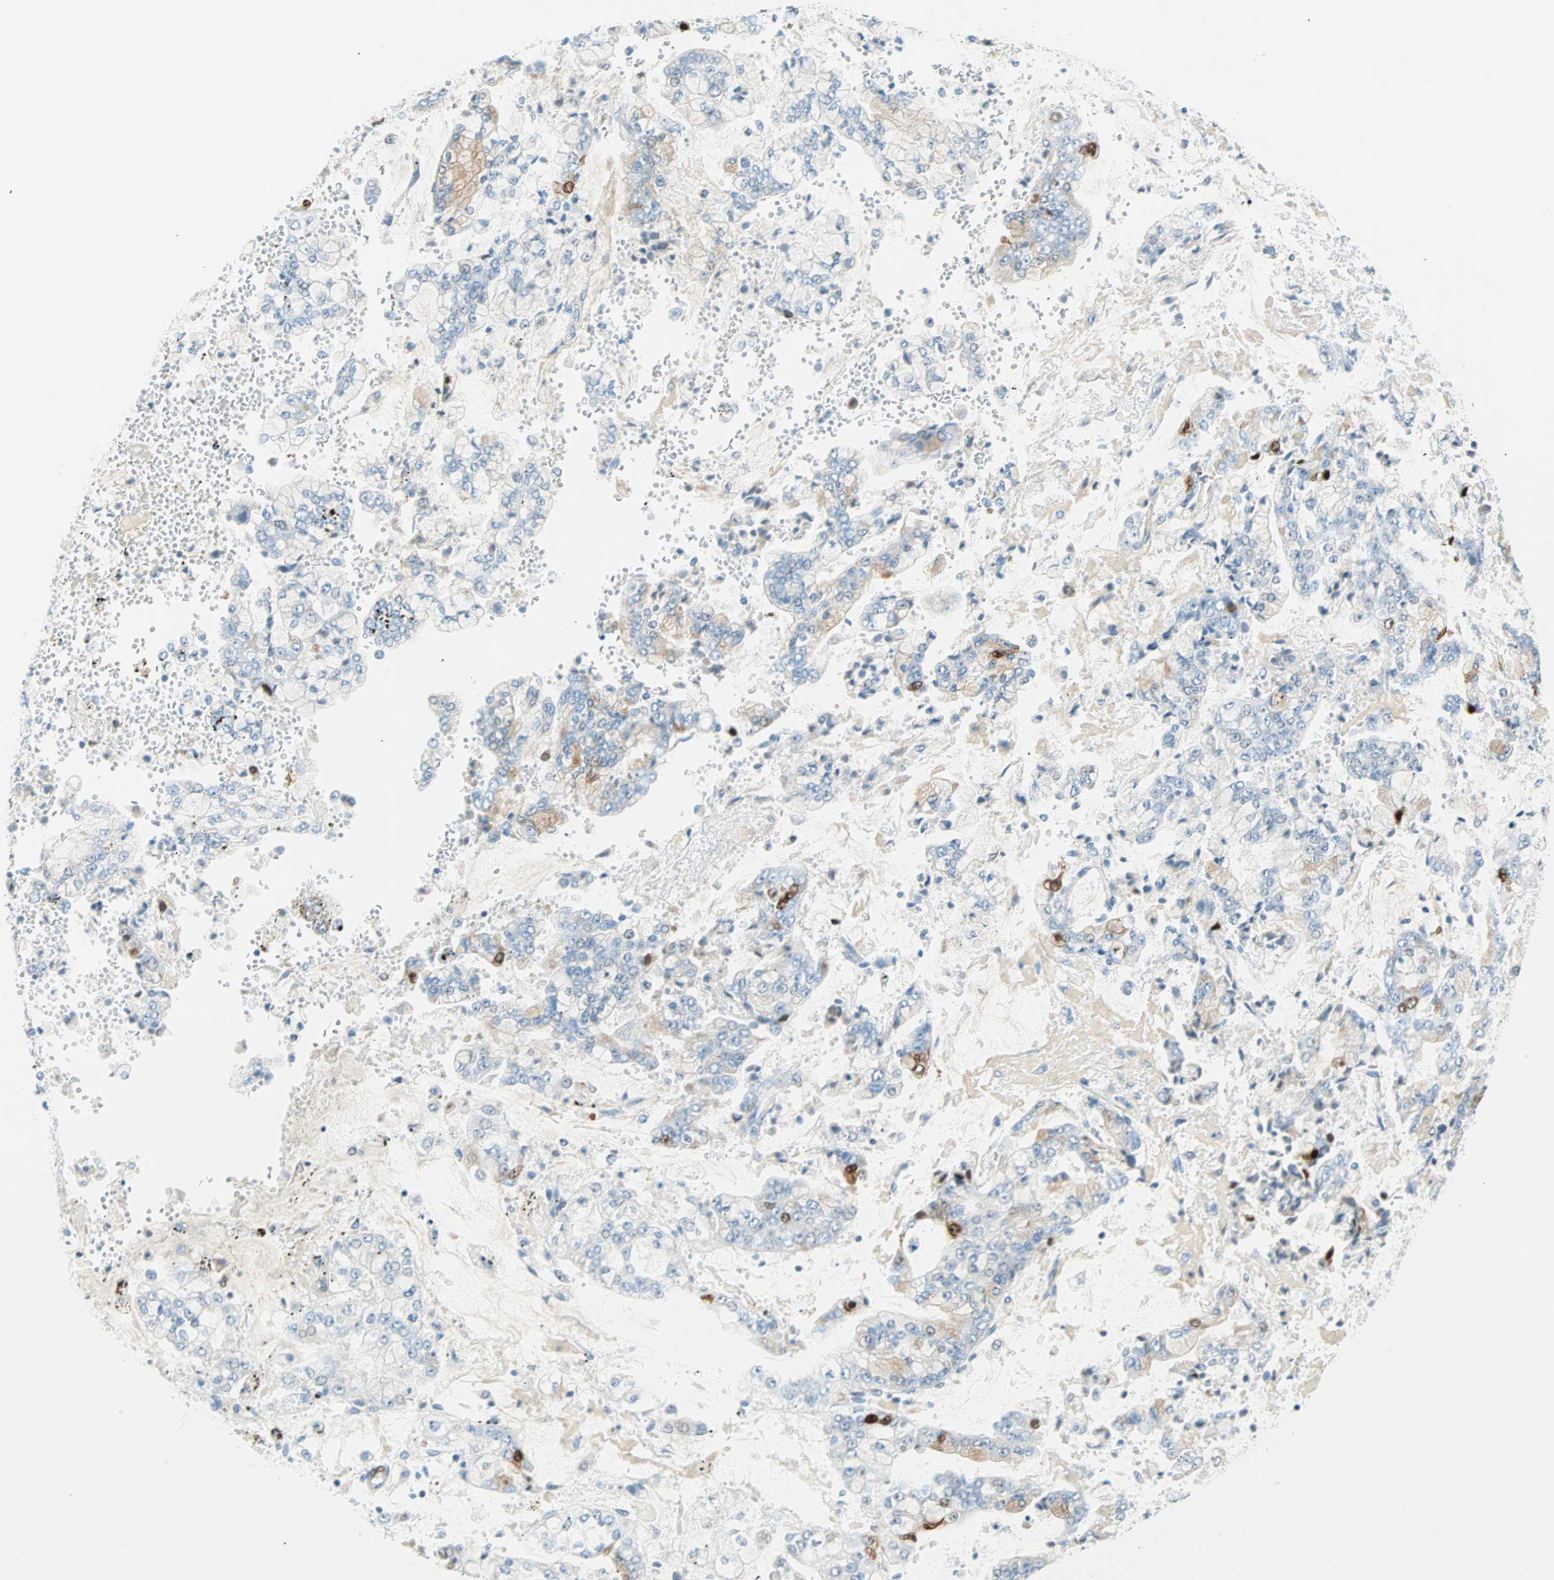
{"staining": {"intensity": "moderate", "quantity": "<25%", "location": "cytoplasmic/membranous,nuclear"}, "tissue": "stomach cancer", "cell_type": "Tumor cells", "image_type": "cancer", "snomed": [{"axis": "morphology", "description": "Adenocarcinoma, NOS"}, {"axis": "topography", "description": "Stomach"}], "caption": "Immunohistochemistry (IHC) micrograph of neoplastic tissue: human stomach cancer stained using immunohistochemistry demonstrates low levels of moderate protein expression localized specifically in the cytoplasmic/membranous and nuclear of tumor cells, appearing as a cytoplasmic/membranous and nuclear brown color.", "gene": "PTTG1", "patient": {"sex": "male", "age": 76}}